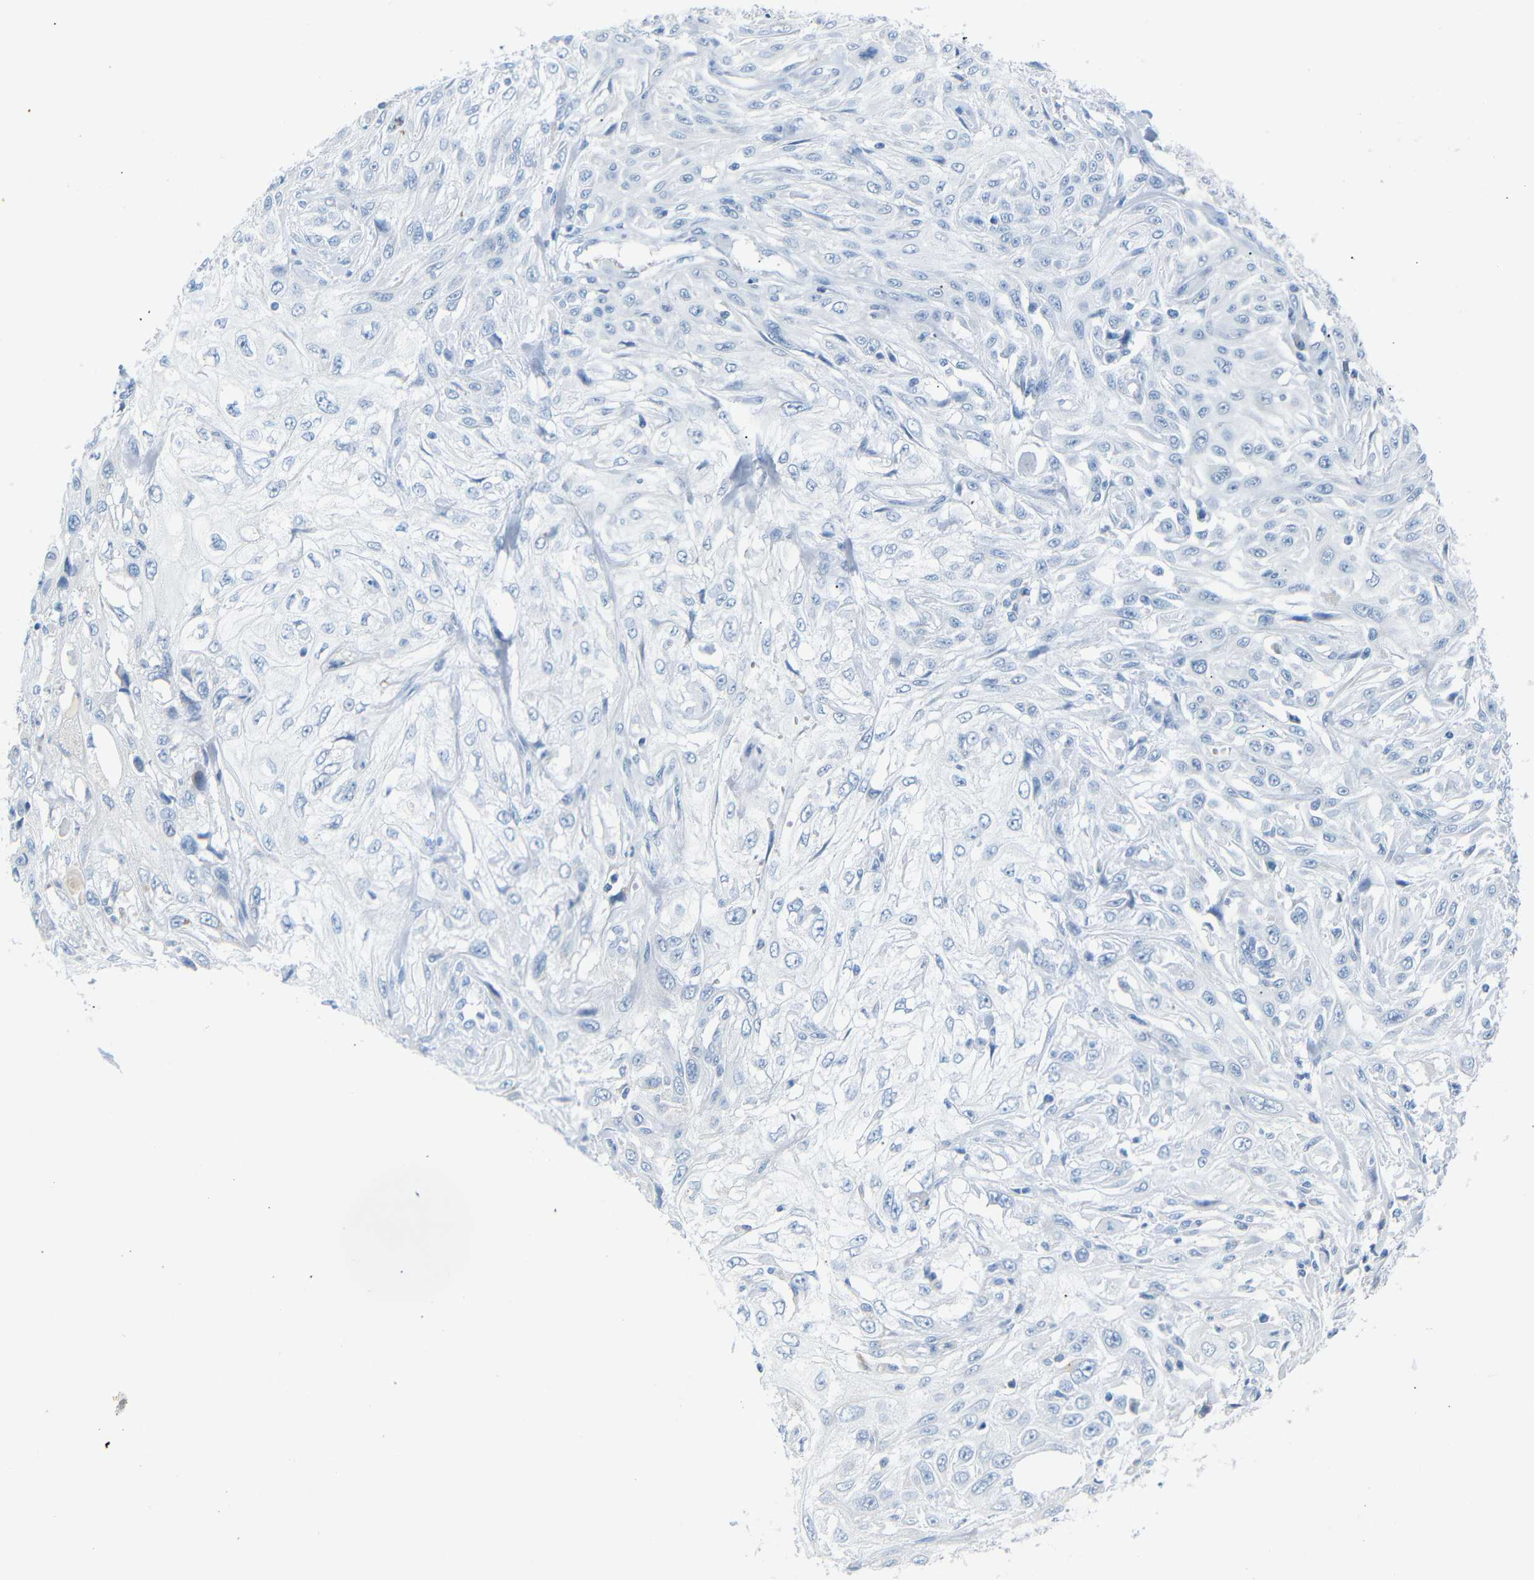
{"staining": {"intensity": "negative", "quantity": "none", "location": "none"}, "tissue": "skin cancer", "cell_type": "Tumor cells", "image_type": "cancer", "snomed": [{"axis": "morphology", "description": "Squamous cell carcinoma, NOS"}, {"axis": "topography", "description": "Skin"}], "caption": "This photomicrograph is of squamous cell carcinoma (skin) stained with immunohistochemistry (IHC) to label a protein in brown with the nuclei are counter-stained blue. There is no positivity in tumor cells. Brightfield microscopy of immunohistochemistry (IHC) stained with DAB (3,3'-diaminobenzidine) (brown) and hematoxylin (blue), captured at high magnification.", "gene": "FCRL1", "patient": {"sex": "male", "age": 75}}